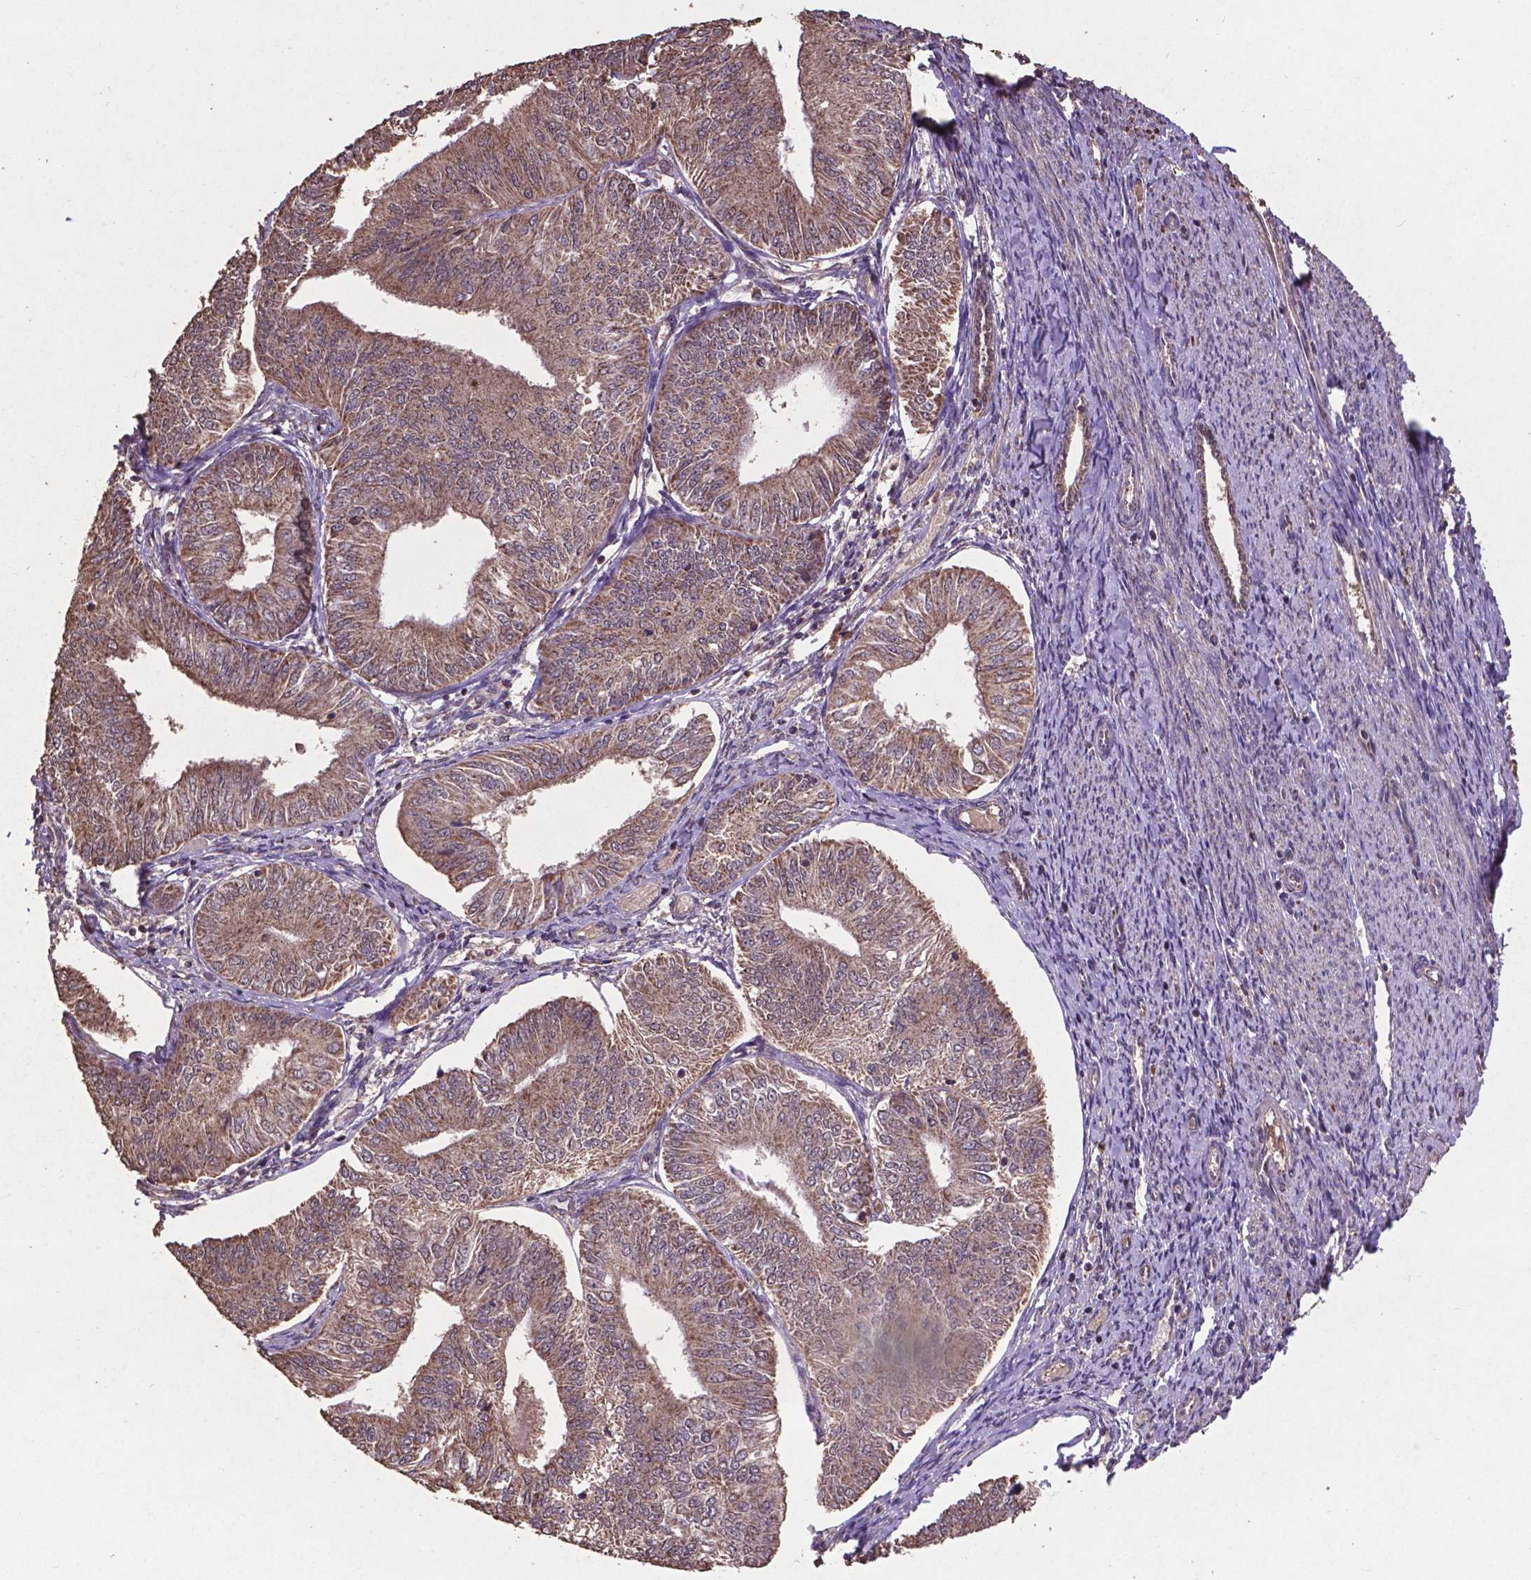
{"staining": {"intensity": "moderate", "quantity": ">75%", "location": "cytoplasmic/membranous"}, "tissue": "endometrial cancer", "cell_type": "Tumor cells", "image_type": "cancer", "snomed": [{"axis": "morphology", "description": "Adenocarcinoma, NOS"}, {"axis": "topography", "description": "Endometrium"}], "caption": "Endometrial cancer (adenocarcinoma) stained with a protein marker displays moderate staining in tumor cells.", "gene": "DCAF1", "patient": {"sex": "female", "age": 58}}